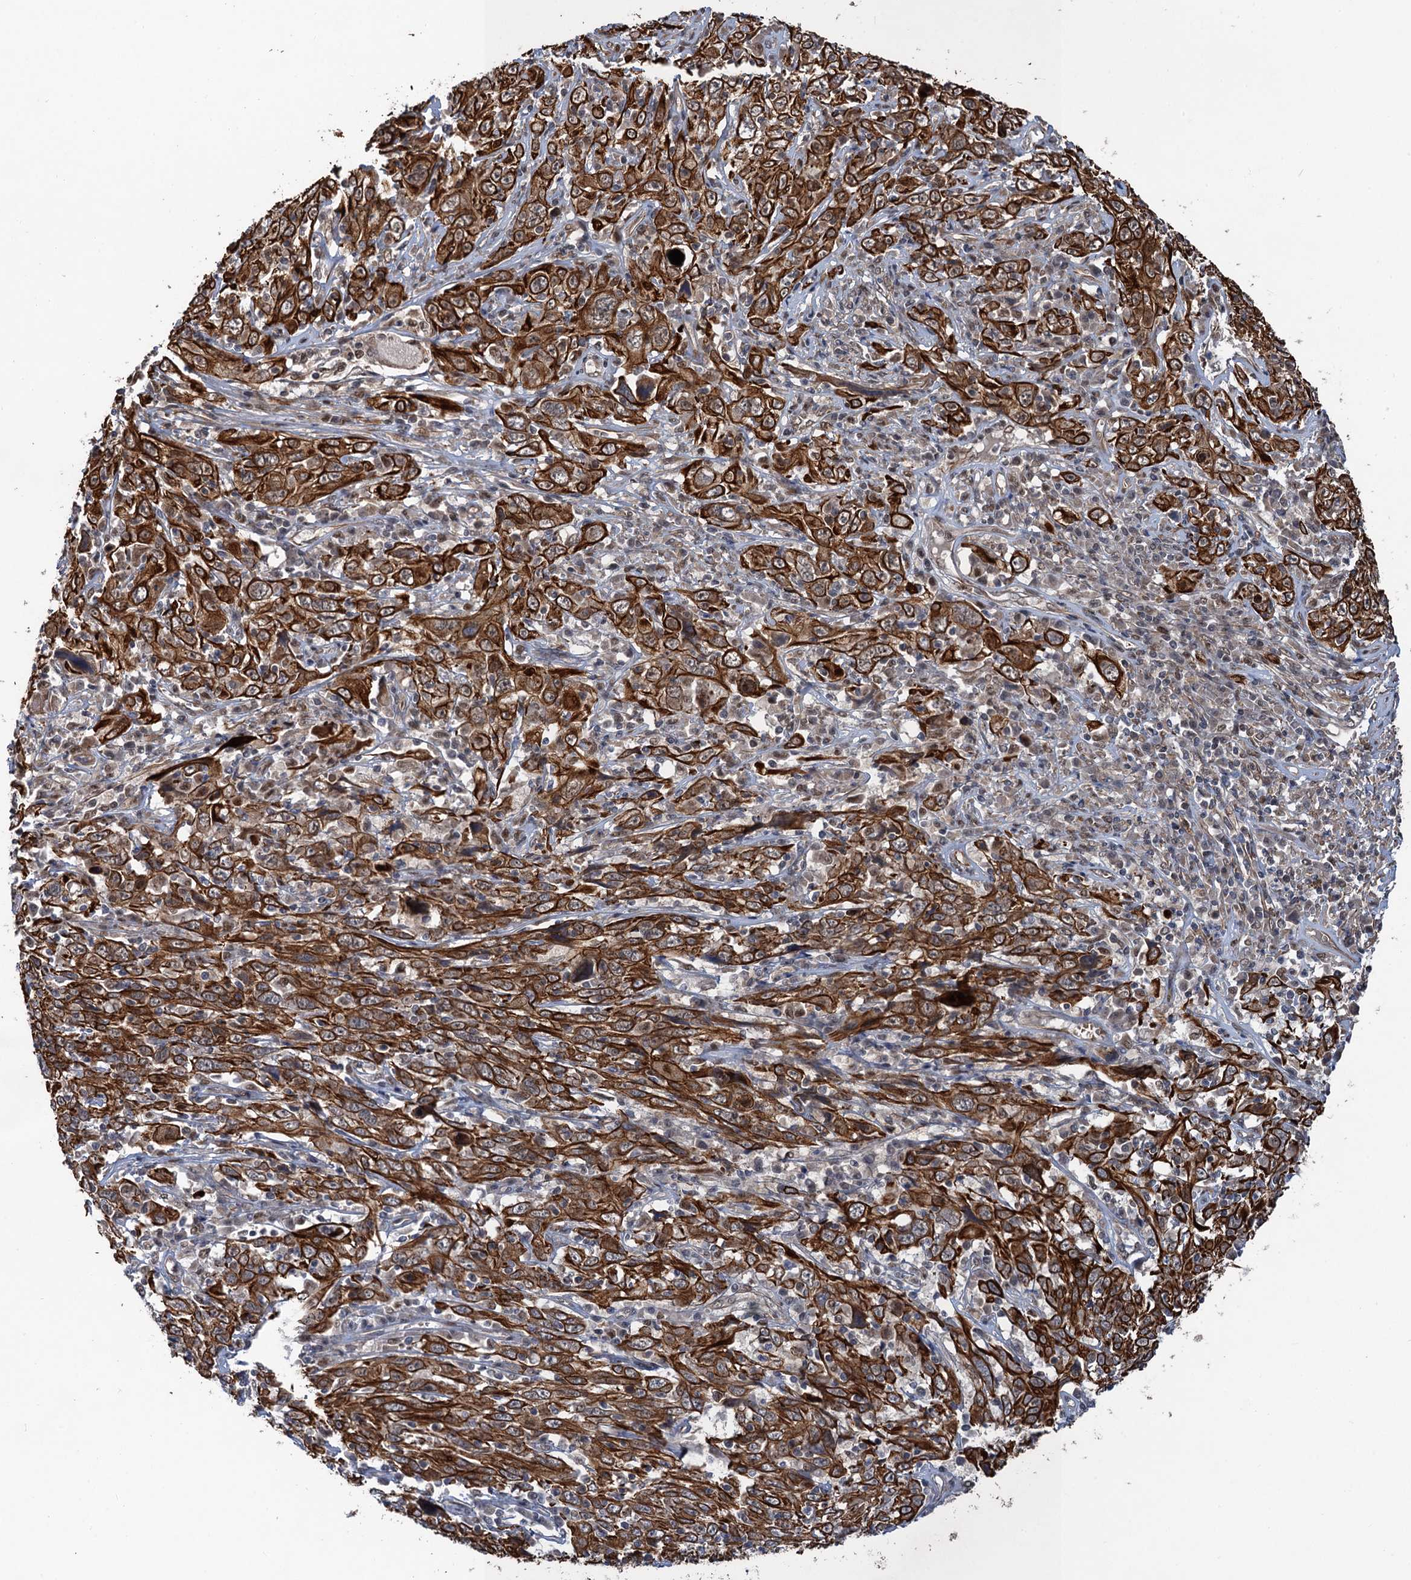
{"staining": {"intensity": "strong", "quantity": ">75%", "location": "cytoplasmic/membranous"}, "tissue": "cervical cancer", "cell_type": "Tumor cells", "image_type": "cancer", "snomed": [{"axis": "morphology", "description": "Squamous cell carcinoma, NOS"}, {"axis": "topography", "description": "Cervix"}], "caption": "Cervical cancer stained for a protein (brown) displays strong cytoplasmic/membranous positive staining in about >75% of tumor cells.", "gene": "TTC31", "patient": {"sex": "female", "age": 46}}